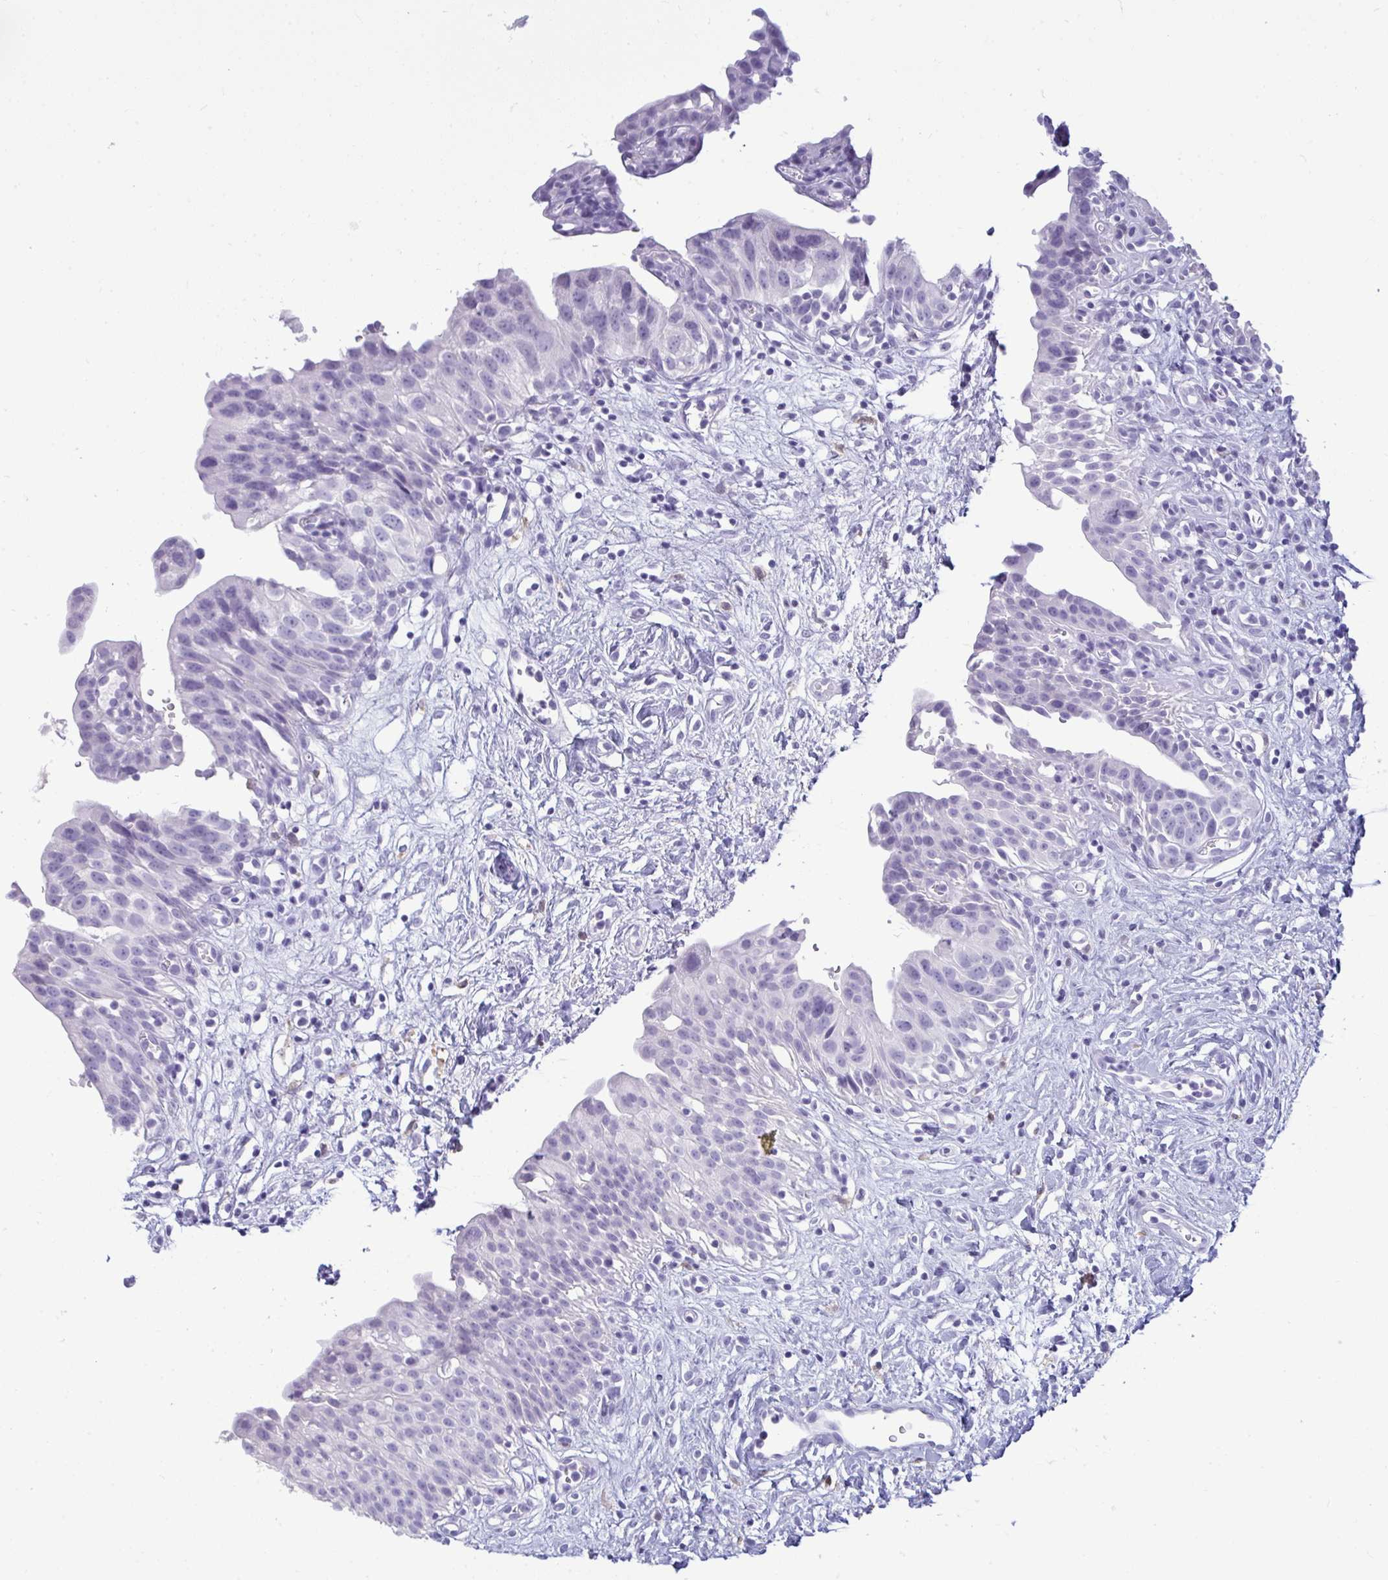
{"staining": {"intensity": "negative", "quantity": "none", "location": "none"}, "tissue": "urinary bladder", "cell_type": "Urothelial cells", "image_type": "normal", "snomed": [{"axis": "morphology", "description": "Normal tissue, NOS"}, {"axis": "topography", "description": "Urinary bladder"}], "caption": "An immunohistochemistry (IHC) image of unremarkable urinary bladder is shown. There is no staining in urothelial cells of urinary bladder.", "gene": "ANKRD60", "patient": {"sex": "male", "age": 51}}